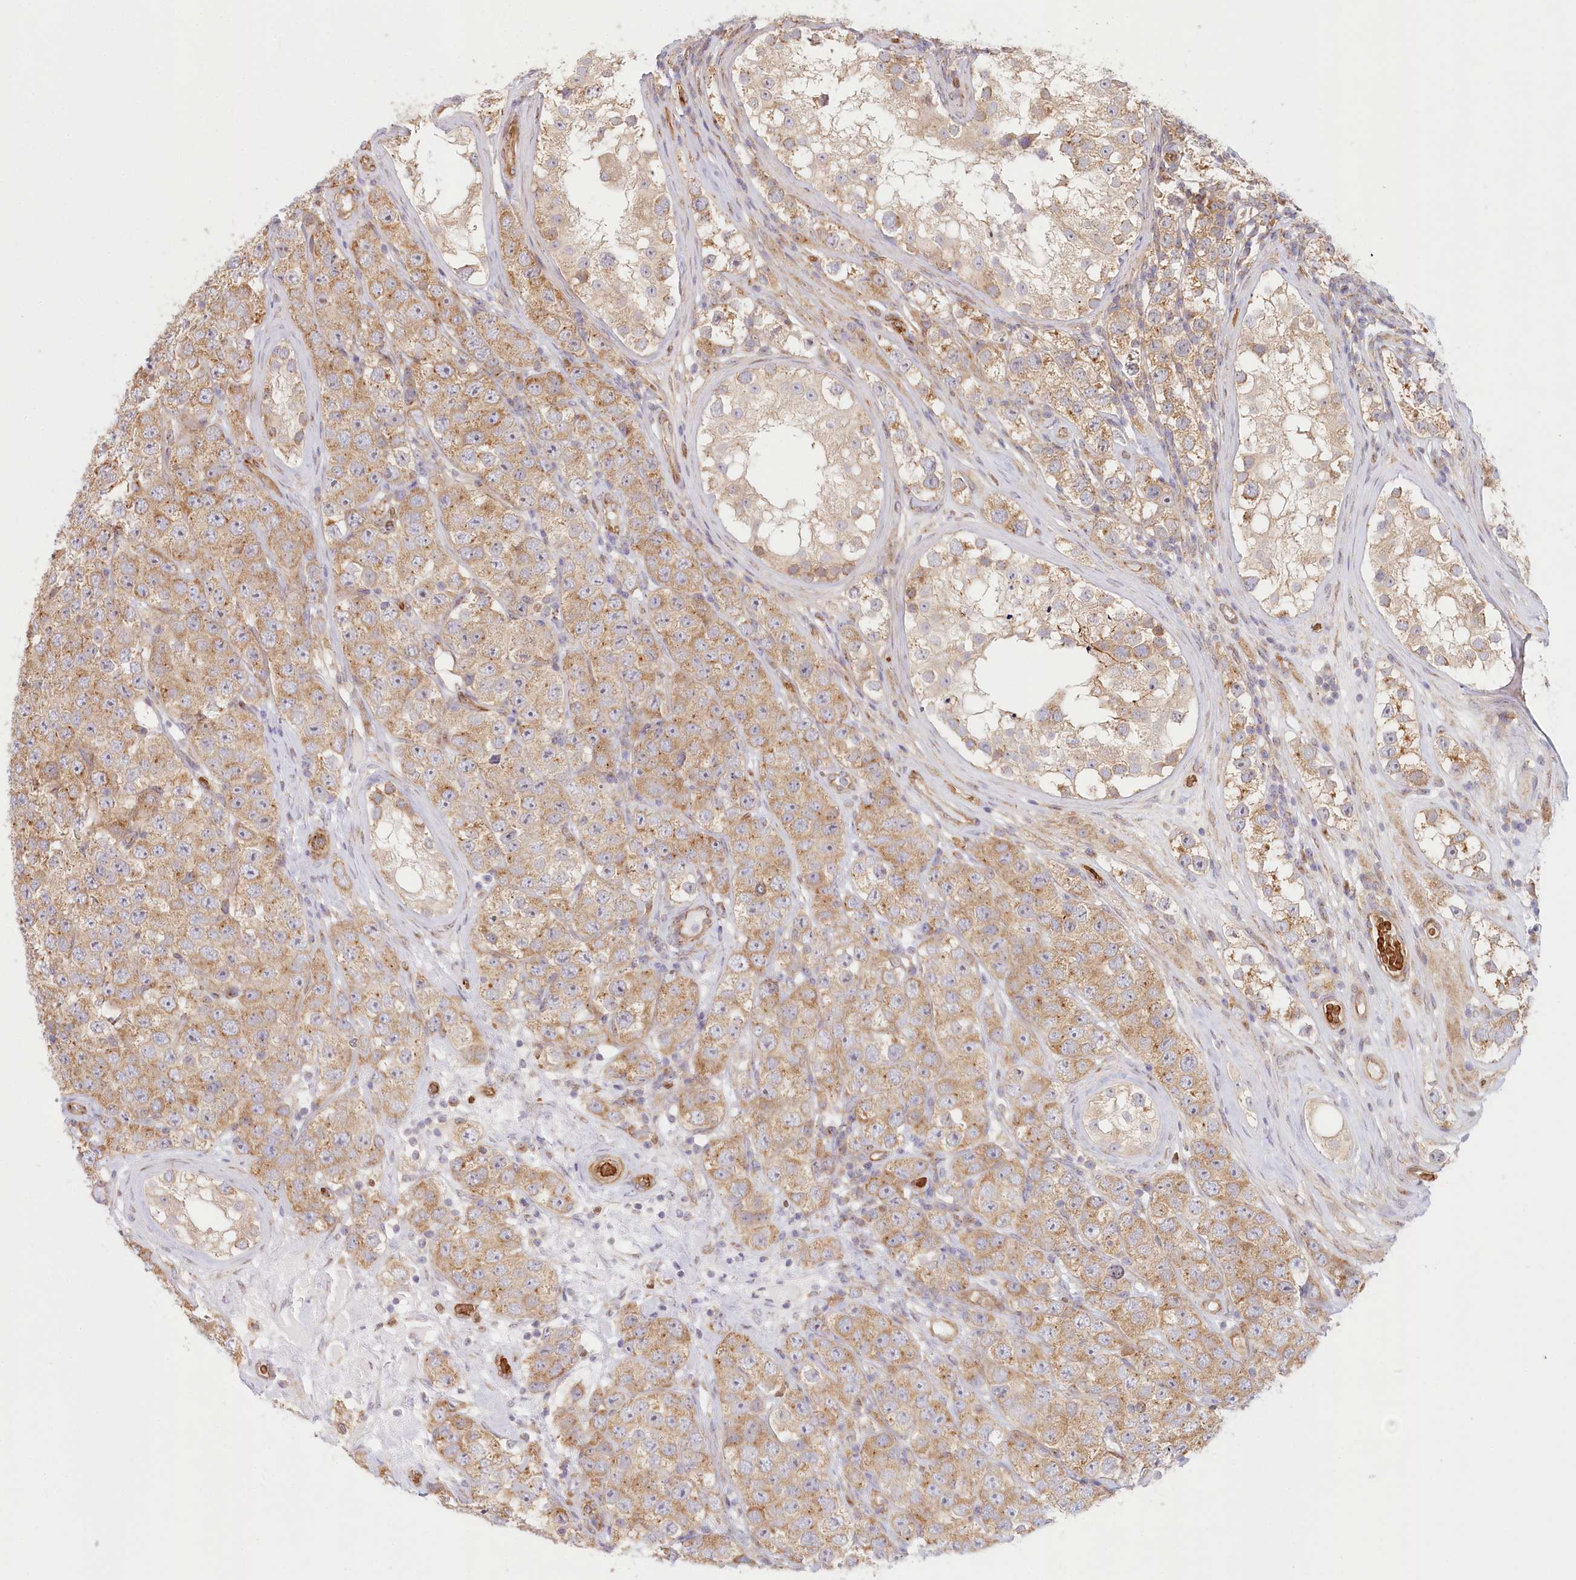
{"staining": {"intensity": "weak", "quantity": ">75%", "location": "cytoplasmic/membranous"}, "tissue": "testis cancer", "cell_type": "Tumor cells", "image_type": "cancer", "snomed": [{"axis": "morphology", "description": "Seminoma, NOS"}, {"axis": "topography", "description": "Testis"}], "caption": "IHC histopathology image of neoplastic tissue: human testis cancer stained using IHC displays low levels of weak protein expression localized specifically in the cytoplasmic/membranous of tumor cells, appearing as a cytoplasmic/membranous brown color.", "gene": "COMMD3", "patient": {"sex": "male", "age": 28}}